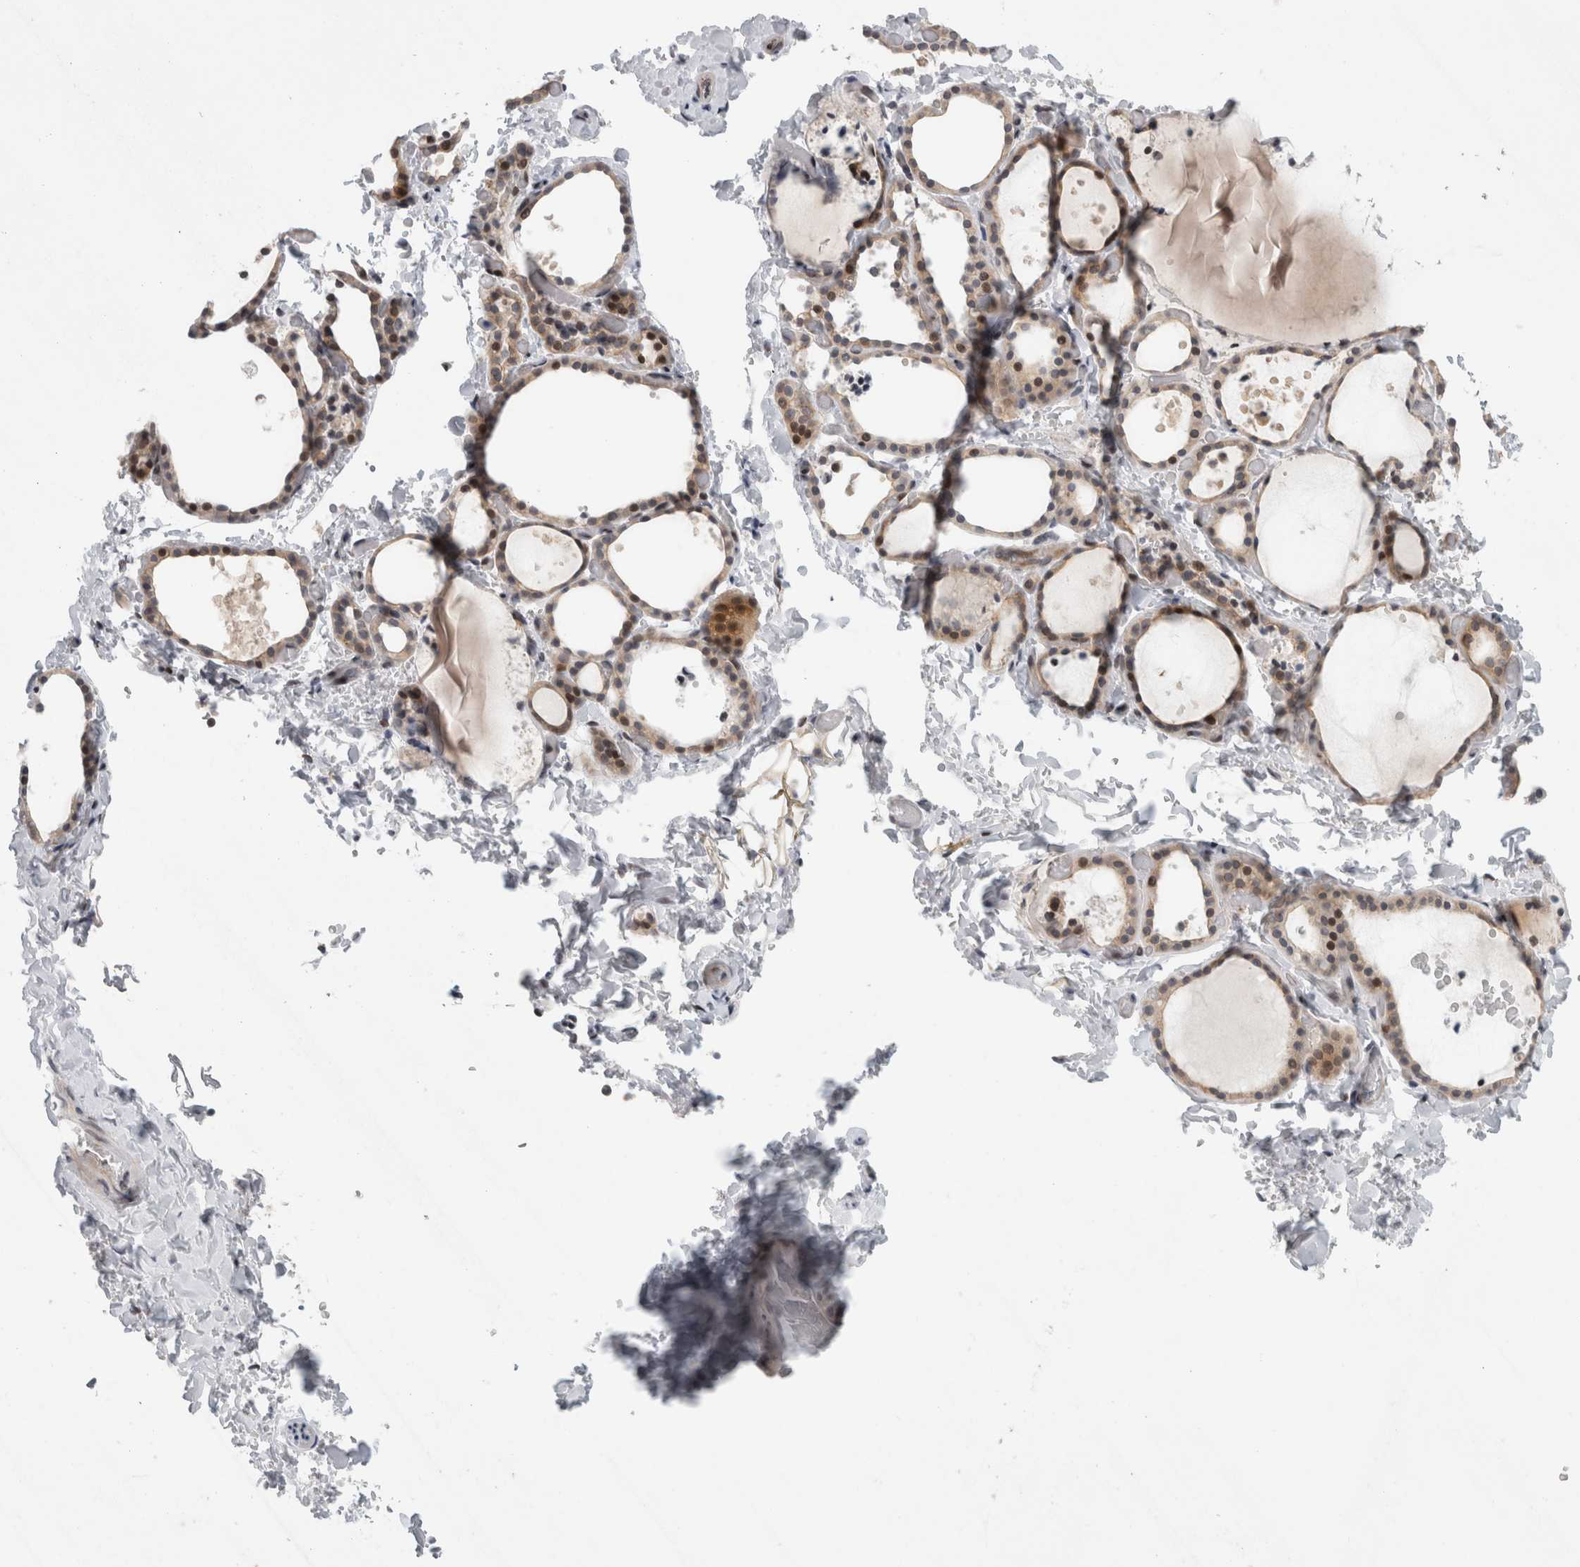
{"staining": {"intensity": "weak", "quantity": ">75%", "location": "cytoplasmic/membranous,nuclear"}, "tissue": "thyroid gland", "cell_type": "Glandular cells", "image_type": "normal", "snomed": [{"axis": "morphology", "description": "Normal tissue, NOS"}, {"axis": "topography", "description": "Thyroid gland"}], "caption": "Protein expression analysis of unremarkable human thyroid gland reveals weak cytoplasmic/membranous,nuclear staining in about >75% of glandular cells. (brown staining indicates protein expression, while blue staining denotes nuclei).", "gene": "UTP25", "patient": {"sex": "female", "age": 44}}